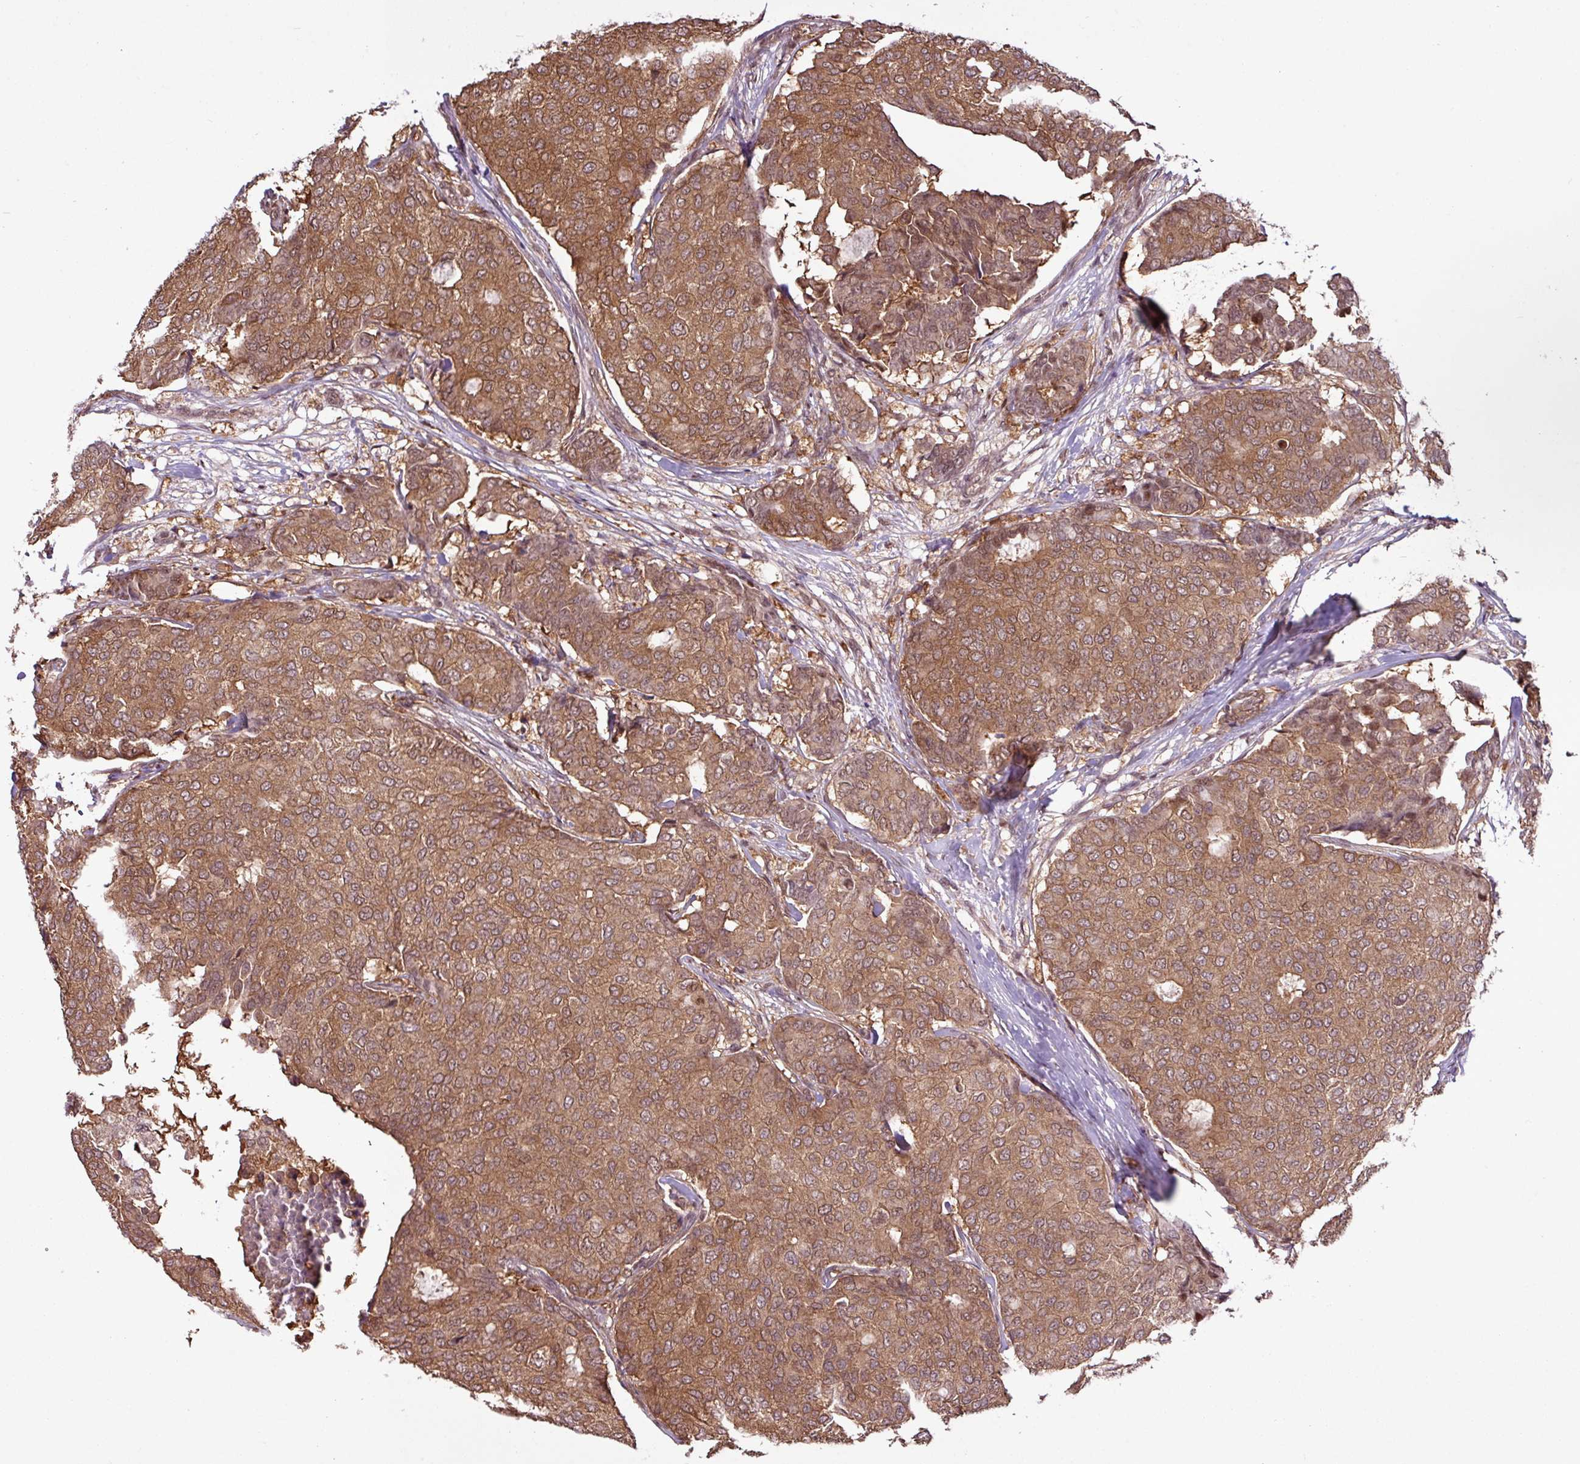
{"staining": {"intensity": "moderate", "quantity": ">75%", "location": "cytoplasmic/membranous"}, "tissue": "breast cancer", "cell_type": "Tumor cells", "image_type": "cancer", "snomed": [{"axis": "morphology", "description": "Duct carcinoma"}, {"axis": "topography", "description": "Breast"}], "caption": "This histopathology image demonstrates immunohistochemistry staining of breast invasive ductal carcinoma, with medium moderate cytoplasmic/membranous positivity in approximately >75% of tumor cells.", "gene": "ITPKC", "patient": {"sex": "female", "age": 75}}